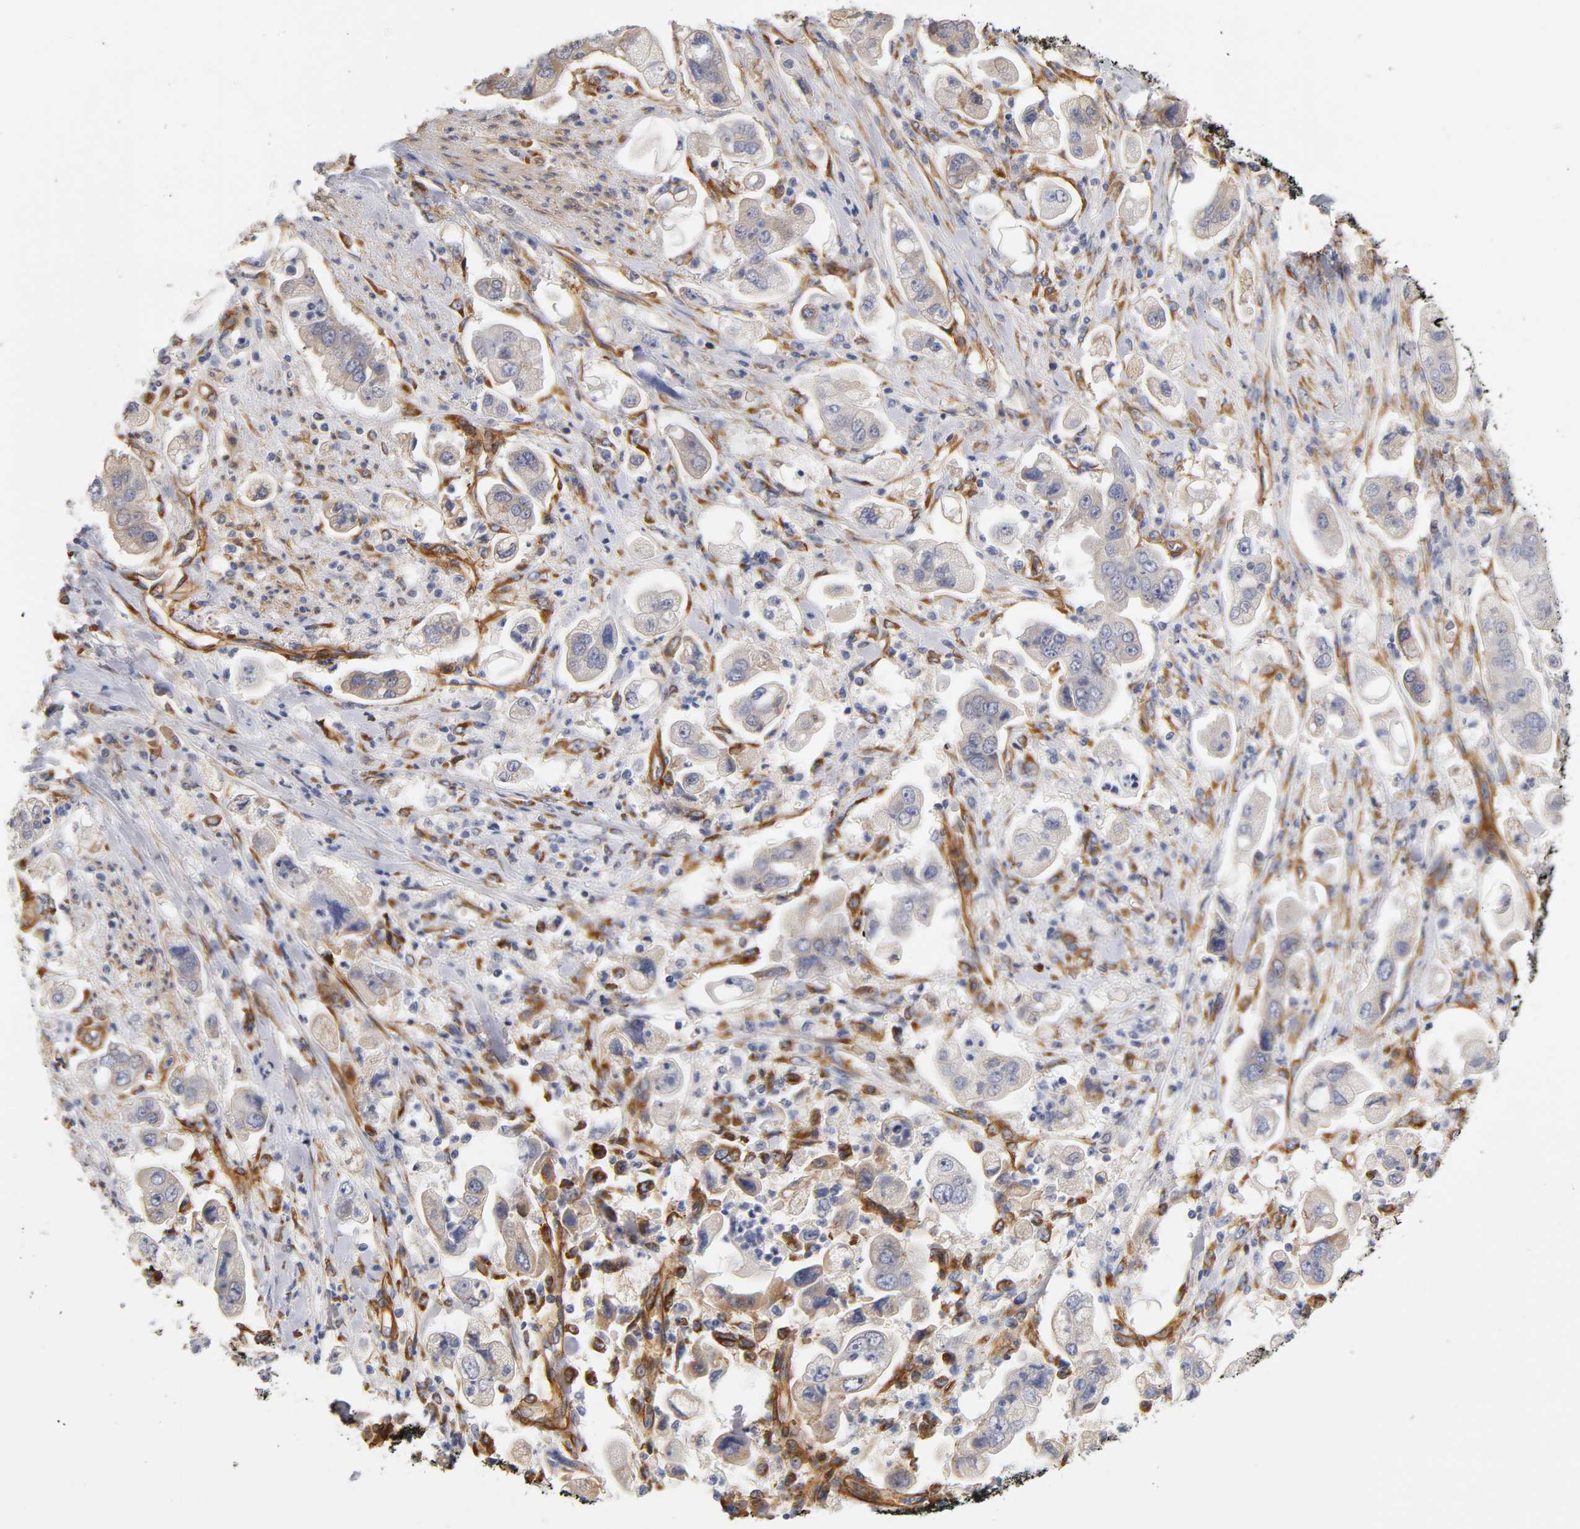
{"staining": {"intensity": "negative", "quantity": "none", "location": "none"}, "tissue": "stomach cancer", "cell_type": "Tumor cells", "image_type": "cancer", "snomed": [{"axis": "morphology", "description": "Adenocarcinoma, NOS"}, {"axis": "topography", "description": "Stomach"}], "caption": "Photomicrograph shows no significant protein expression in tumor cells of stomach cancer (adenocarcinoma).", "gene": "LAMB1", "patient": {"sex": "male", "age": 62}}